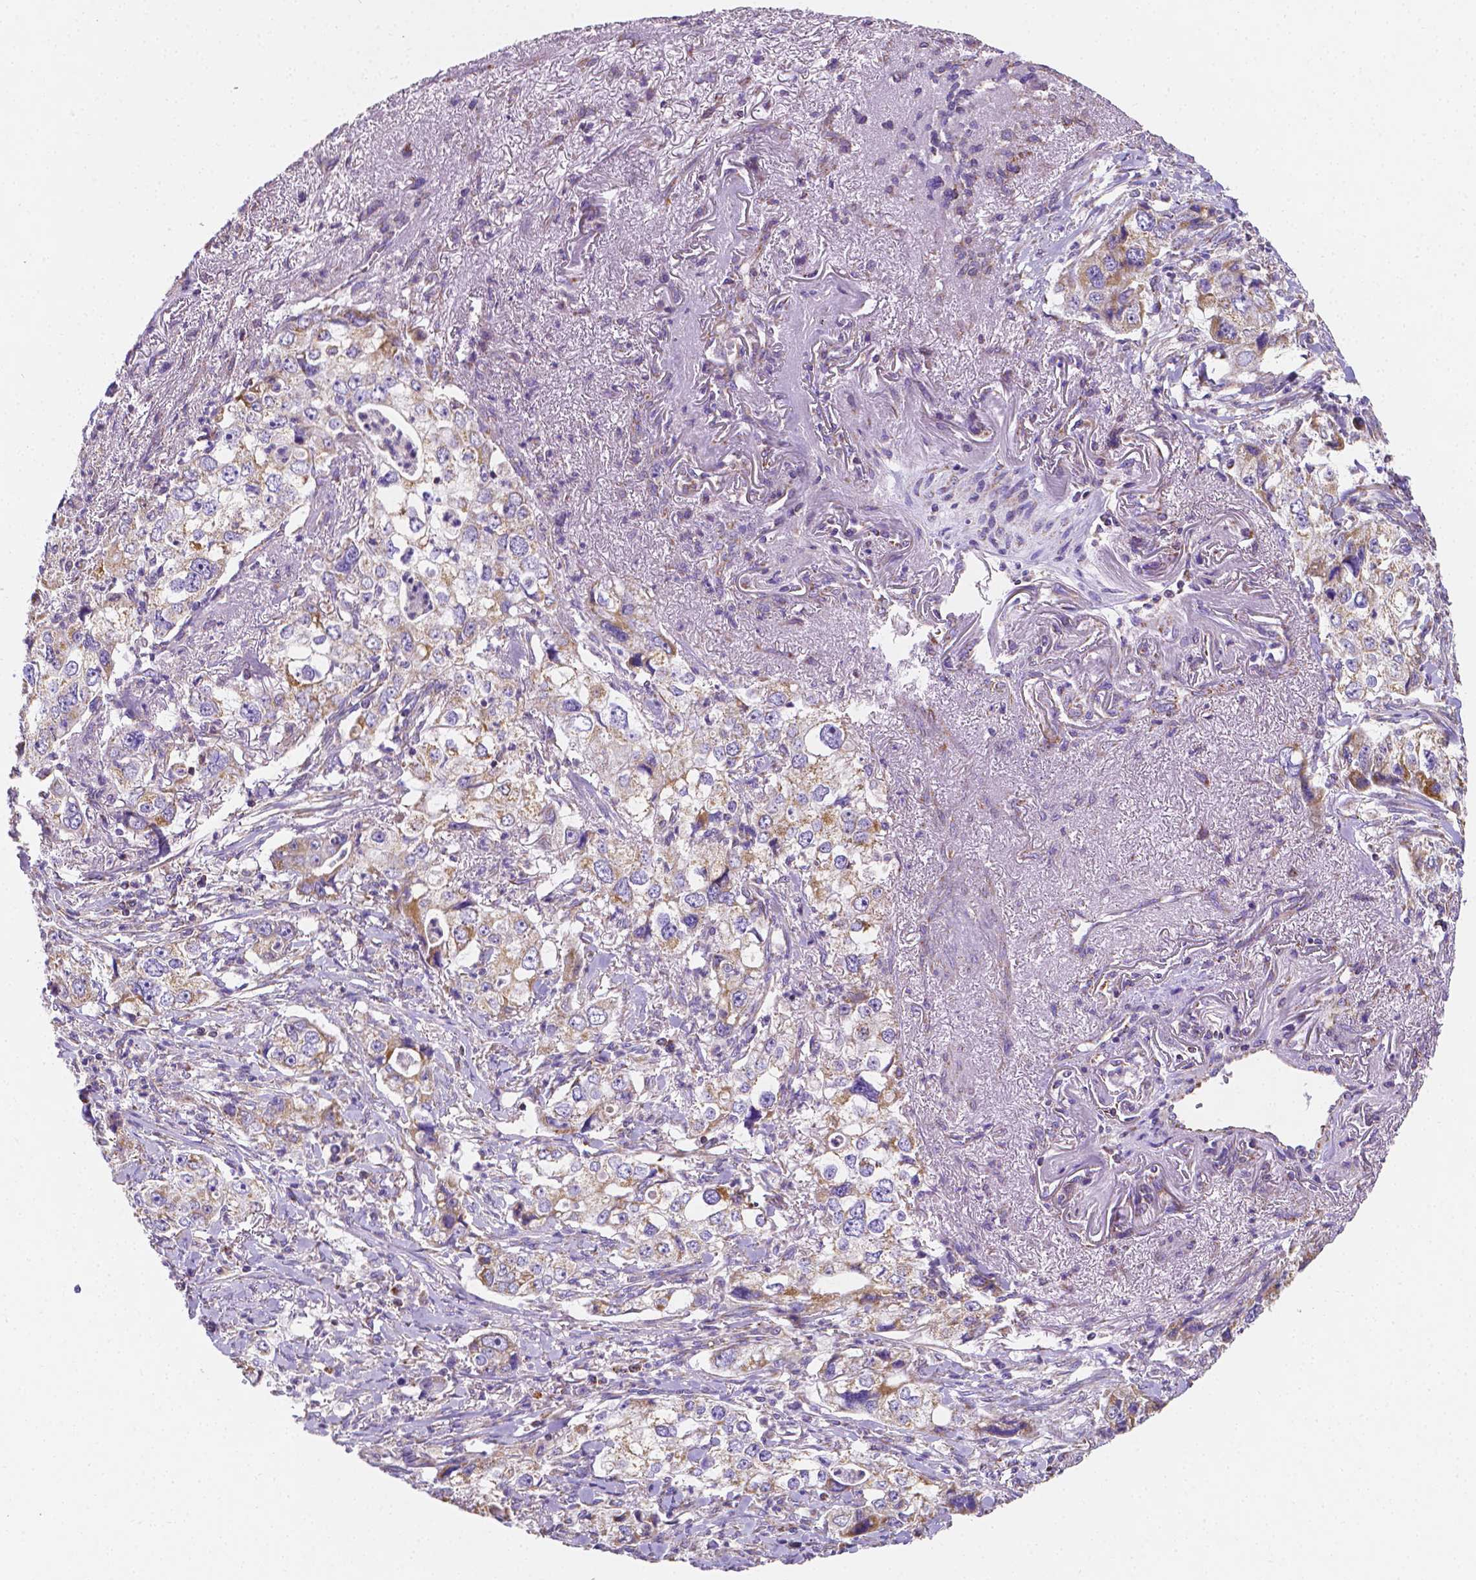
{"staining": {"intensity": "weak", "quantity": "25%-75%", "location": "cytoplasmic/membranous"}, "tissue": "stomach cancer", "cell_type": "Tumor cells", "image_type": "cancer", "snomed": [{"axis": "morphology", "description": "Adenocarcinoma, NOS"}, {"axis": "topography", "description": "Stomach, upper"}], "caption": "Immunohistochemistry (IHC) histopathology image of neoplastic tissue: human stomach cancer stained using immunohistochemistry (IHC) exhibits low levels of weak protein expression localized specifically in the cytoplasmic/membranous of tumor cells, appearing as a cytoplasmic/membranous brown color.", "gene": "SGTB", "patient": {"sex": "male", "age": 75}}